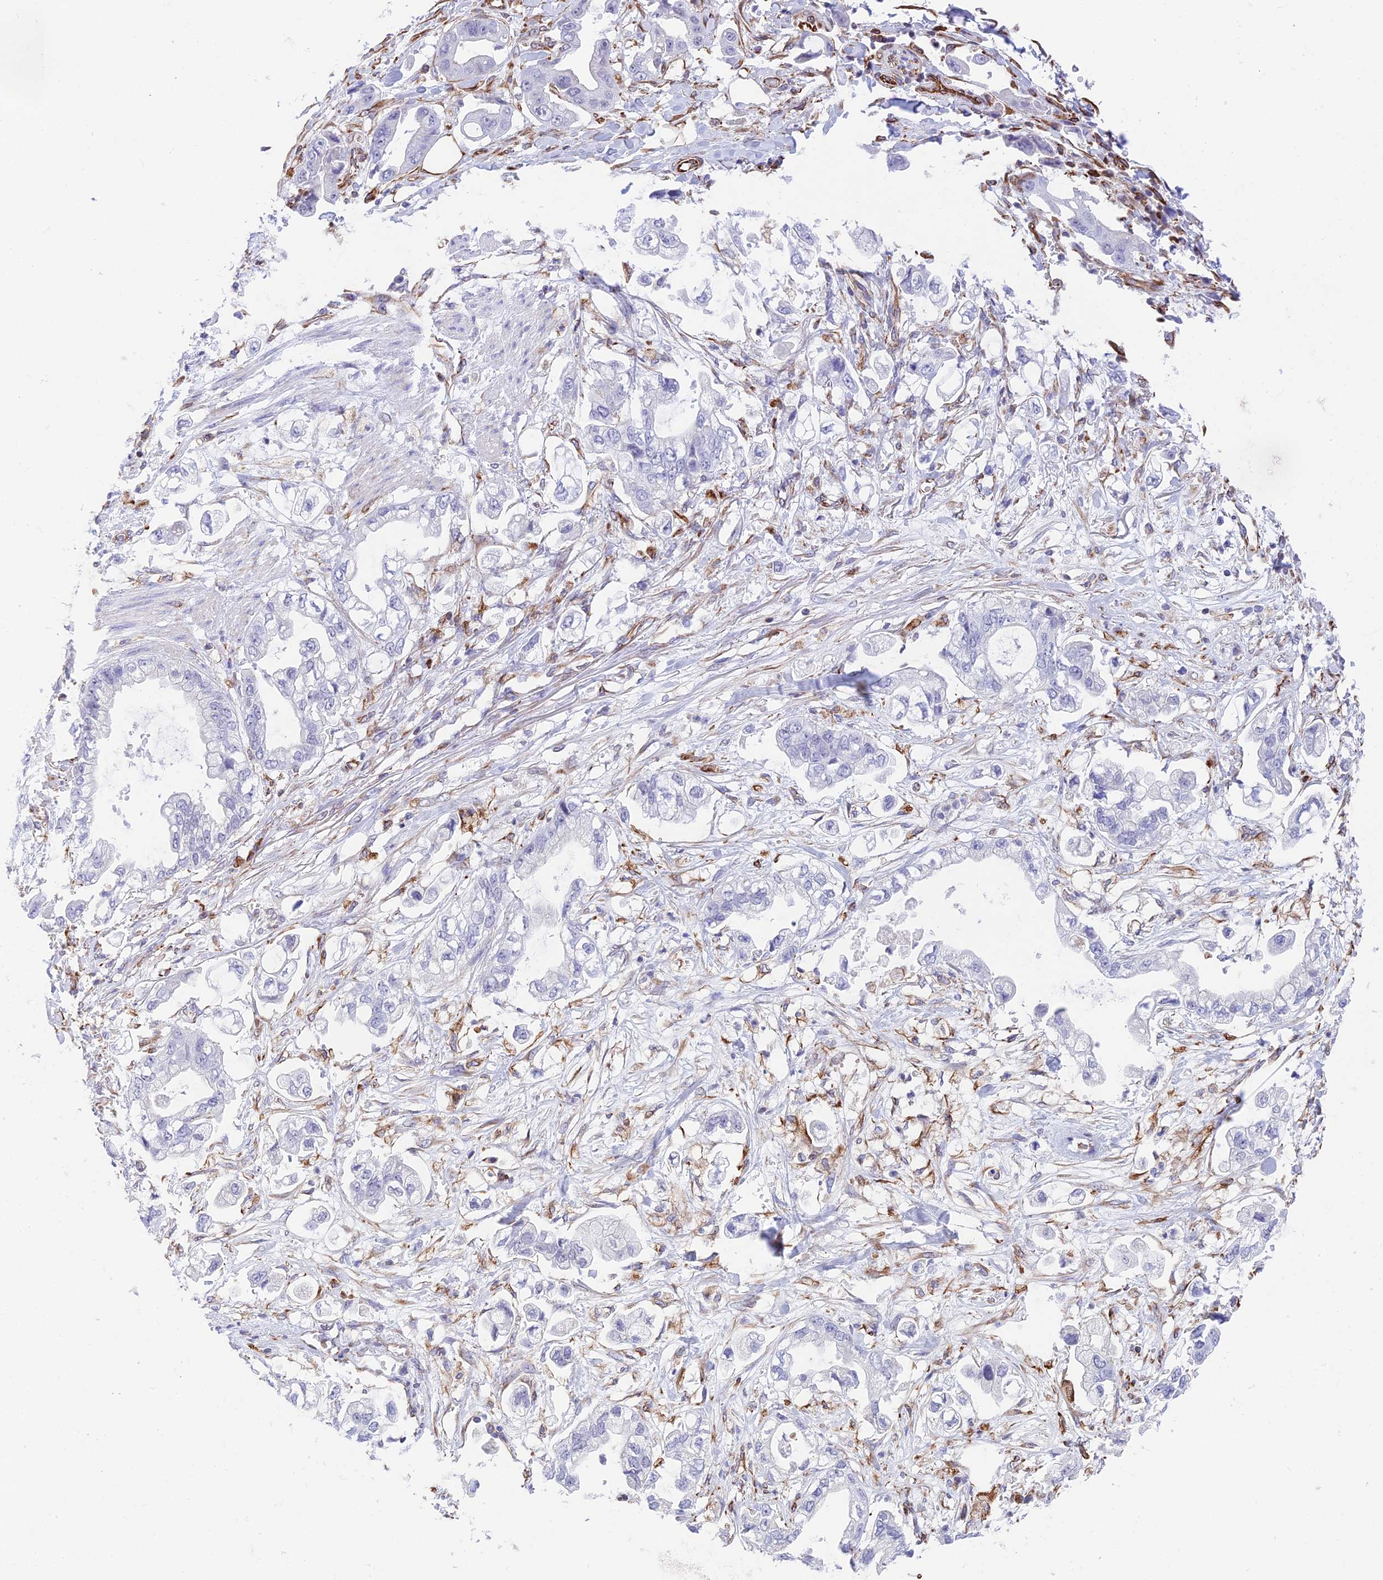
{"staining": {"intensity": "negative", "quantity": "none", "location": "none"}, "tissue": "stomach cancer", "cell_type": "Tumor cells", "image_type": "cancer", "snomed": [{"axis": "morphology", "description": "Adenocarcinoma, NOS"}, {"axis": "topography", "description": "Stomach"}], "caption": "High magnification brightfield microscopy of stomach adenocarcinoma stained with DAB (brown) and counterstained with hematoxylin (blue): tumor cells show no significant expression.", "gene": "ZNF652", "patient": {"sex": "male", "age": 62}}